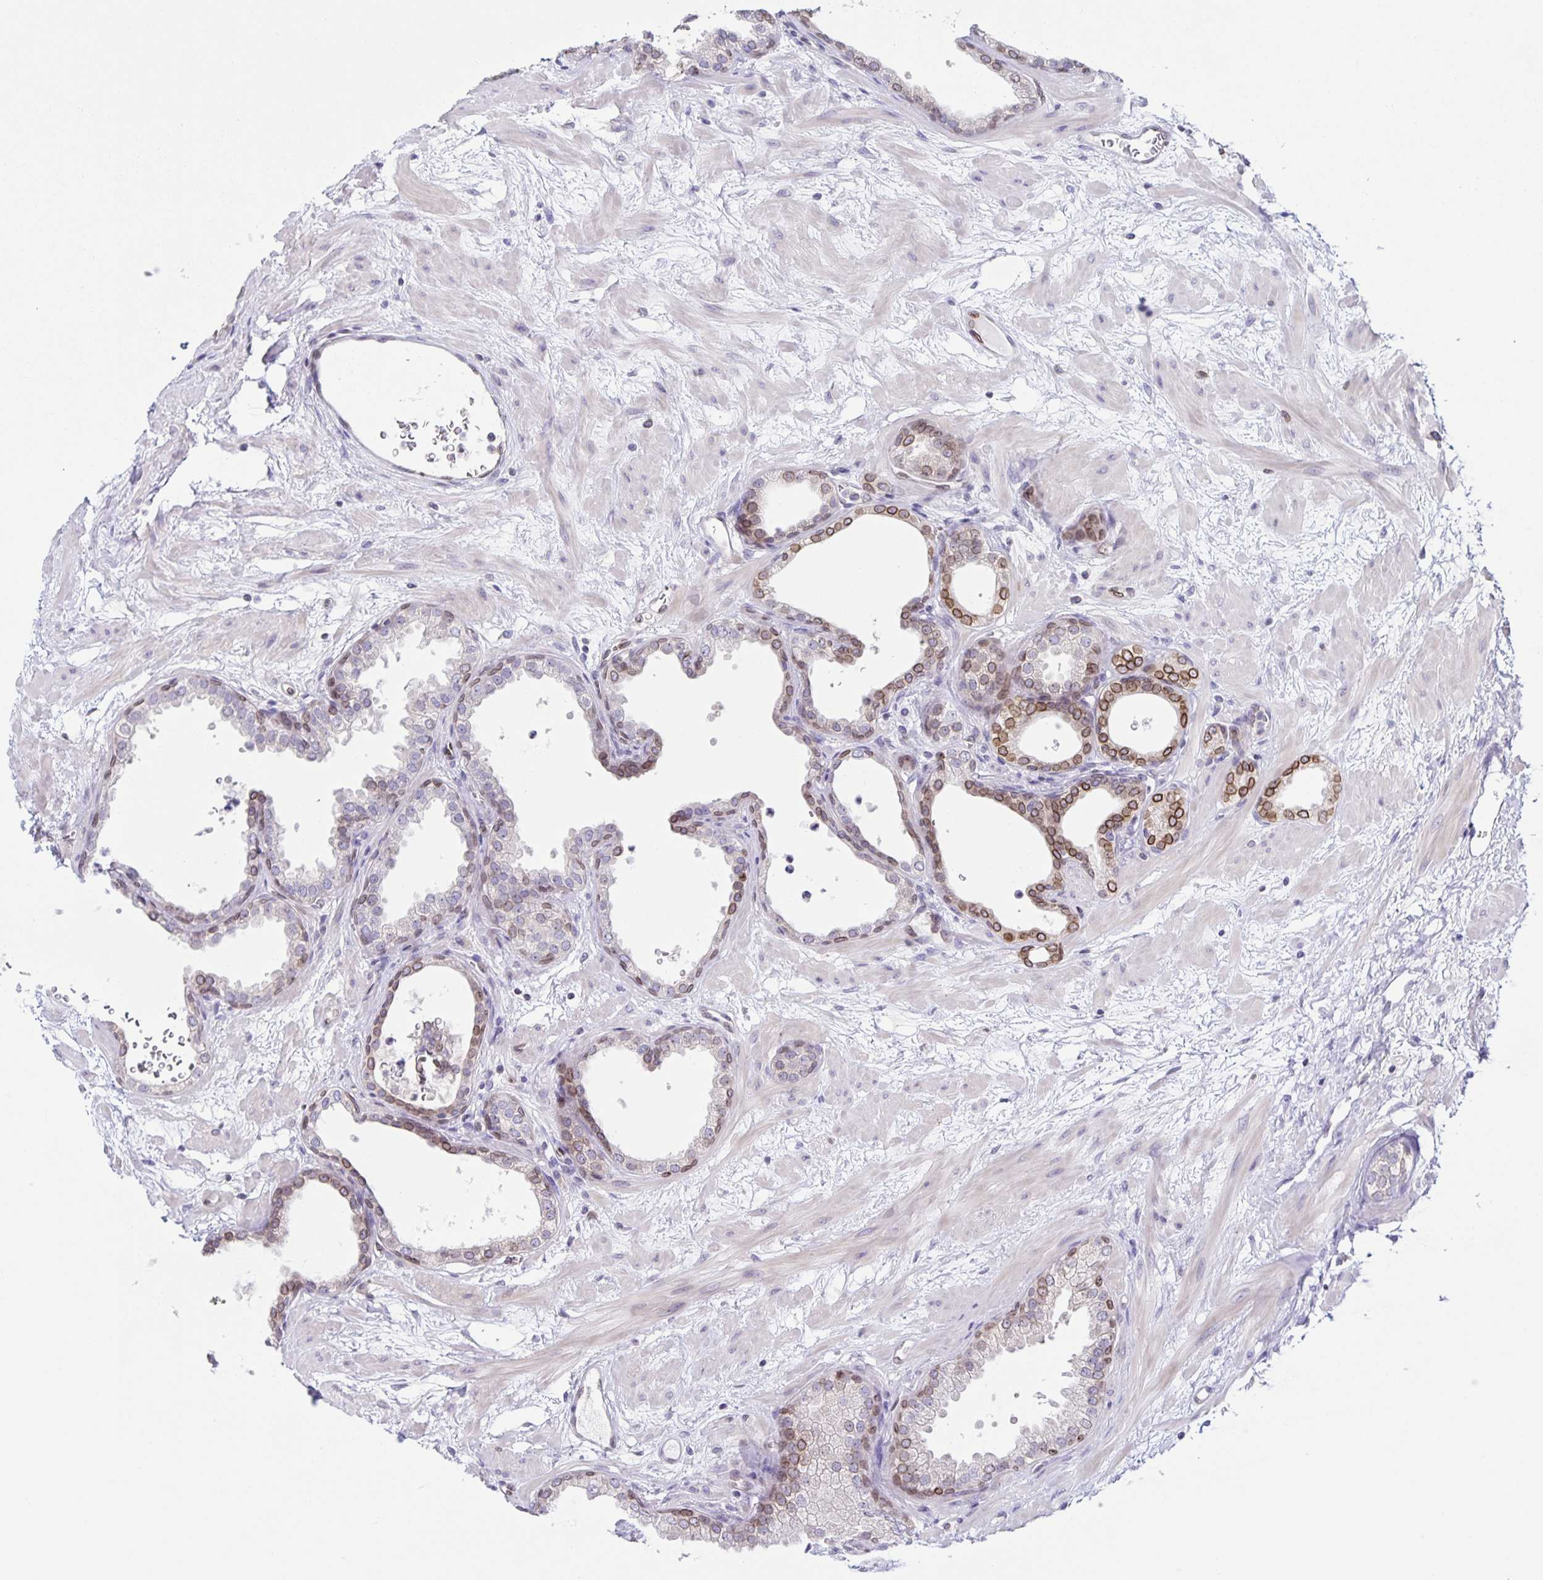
{"staining": {"intensity": "moderate", "quantity": "25%-75%", "location": "cytoplasmic/membranous,nuclear"}, "tissue": "prostate", "cell_type": "Glandular cells", "image_type": "normal", "snomed": [{"axis": "morphology", "description": "Normal tissue, NOS"}, {"axis": "topography", "description": "Prostate"}], "caption": "Immunohistochemistry (IHC) of unremarkable human prostate exhibits medium levels of moderate cytoplasmic/membranous,nuclear staining in about 25%-75% of glandular cells.", "gene": "SYNE2", "patient": {"sex": "male", "age": 37}}